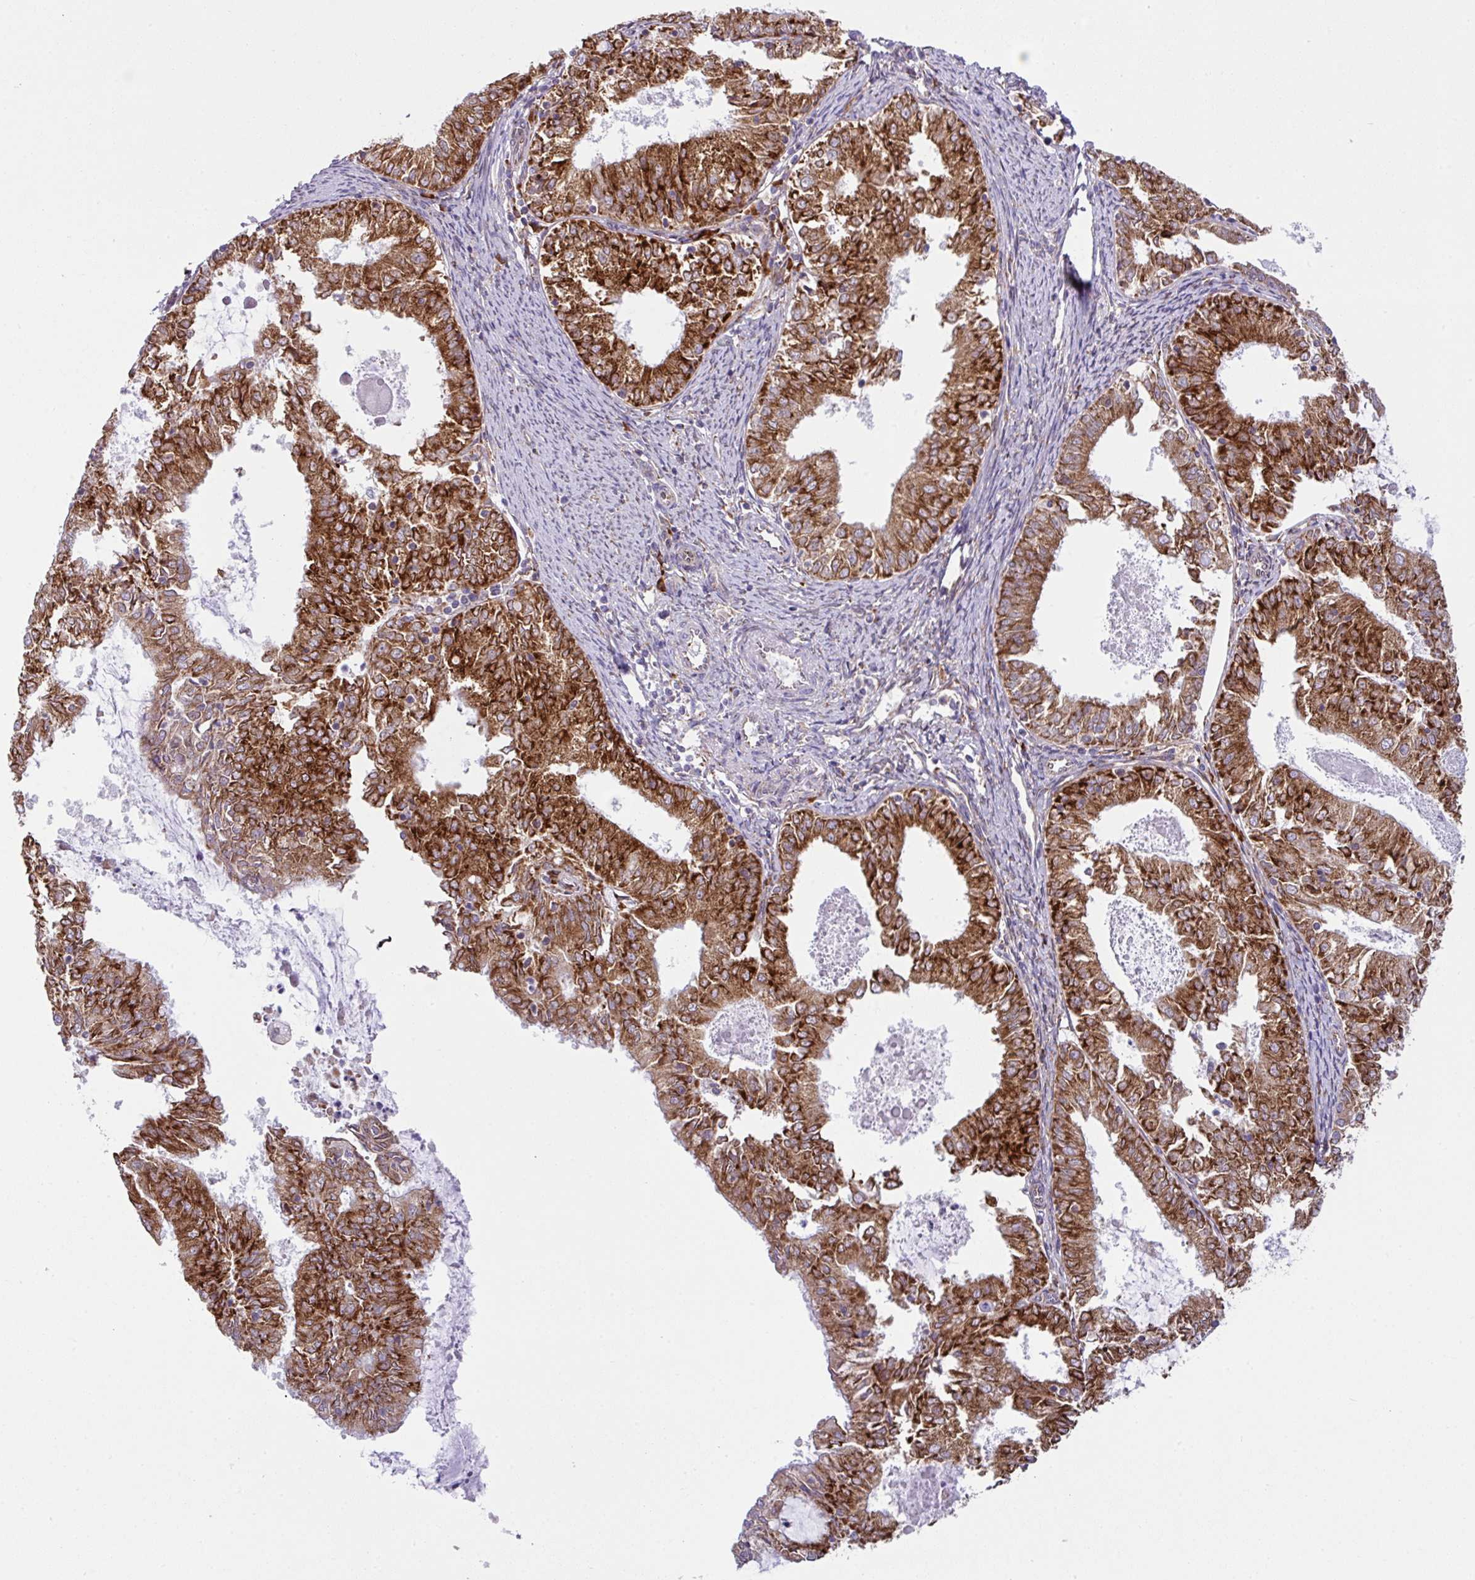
{"staining": {"intensity": "strong", "quantity": ">75%", "location": "cytoplasmic/membranous"}, "tissue": "endometrial cancer", "cell_type": "Tumor cells", "image_type": "cancer", "snomed": [{"axis": "morphology", "description": "Adenocarcinoma, NOS"}, {"axis": "topography", "description": "Endometrium"}], "caption": "Endometrial cancer (adenocarcinoma) tissue displays strong cytoplasmic/membranous staining in approximately >75% of tumor cells, visualized by immunohistochemistry. The protein of interest is stained brown, and the nuclei are stained in blue (DAB IHC with brightfield microscopy, high magnification).", "gene": "SLC39A7", "patient": {"sex": "female", "age": 57}}